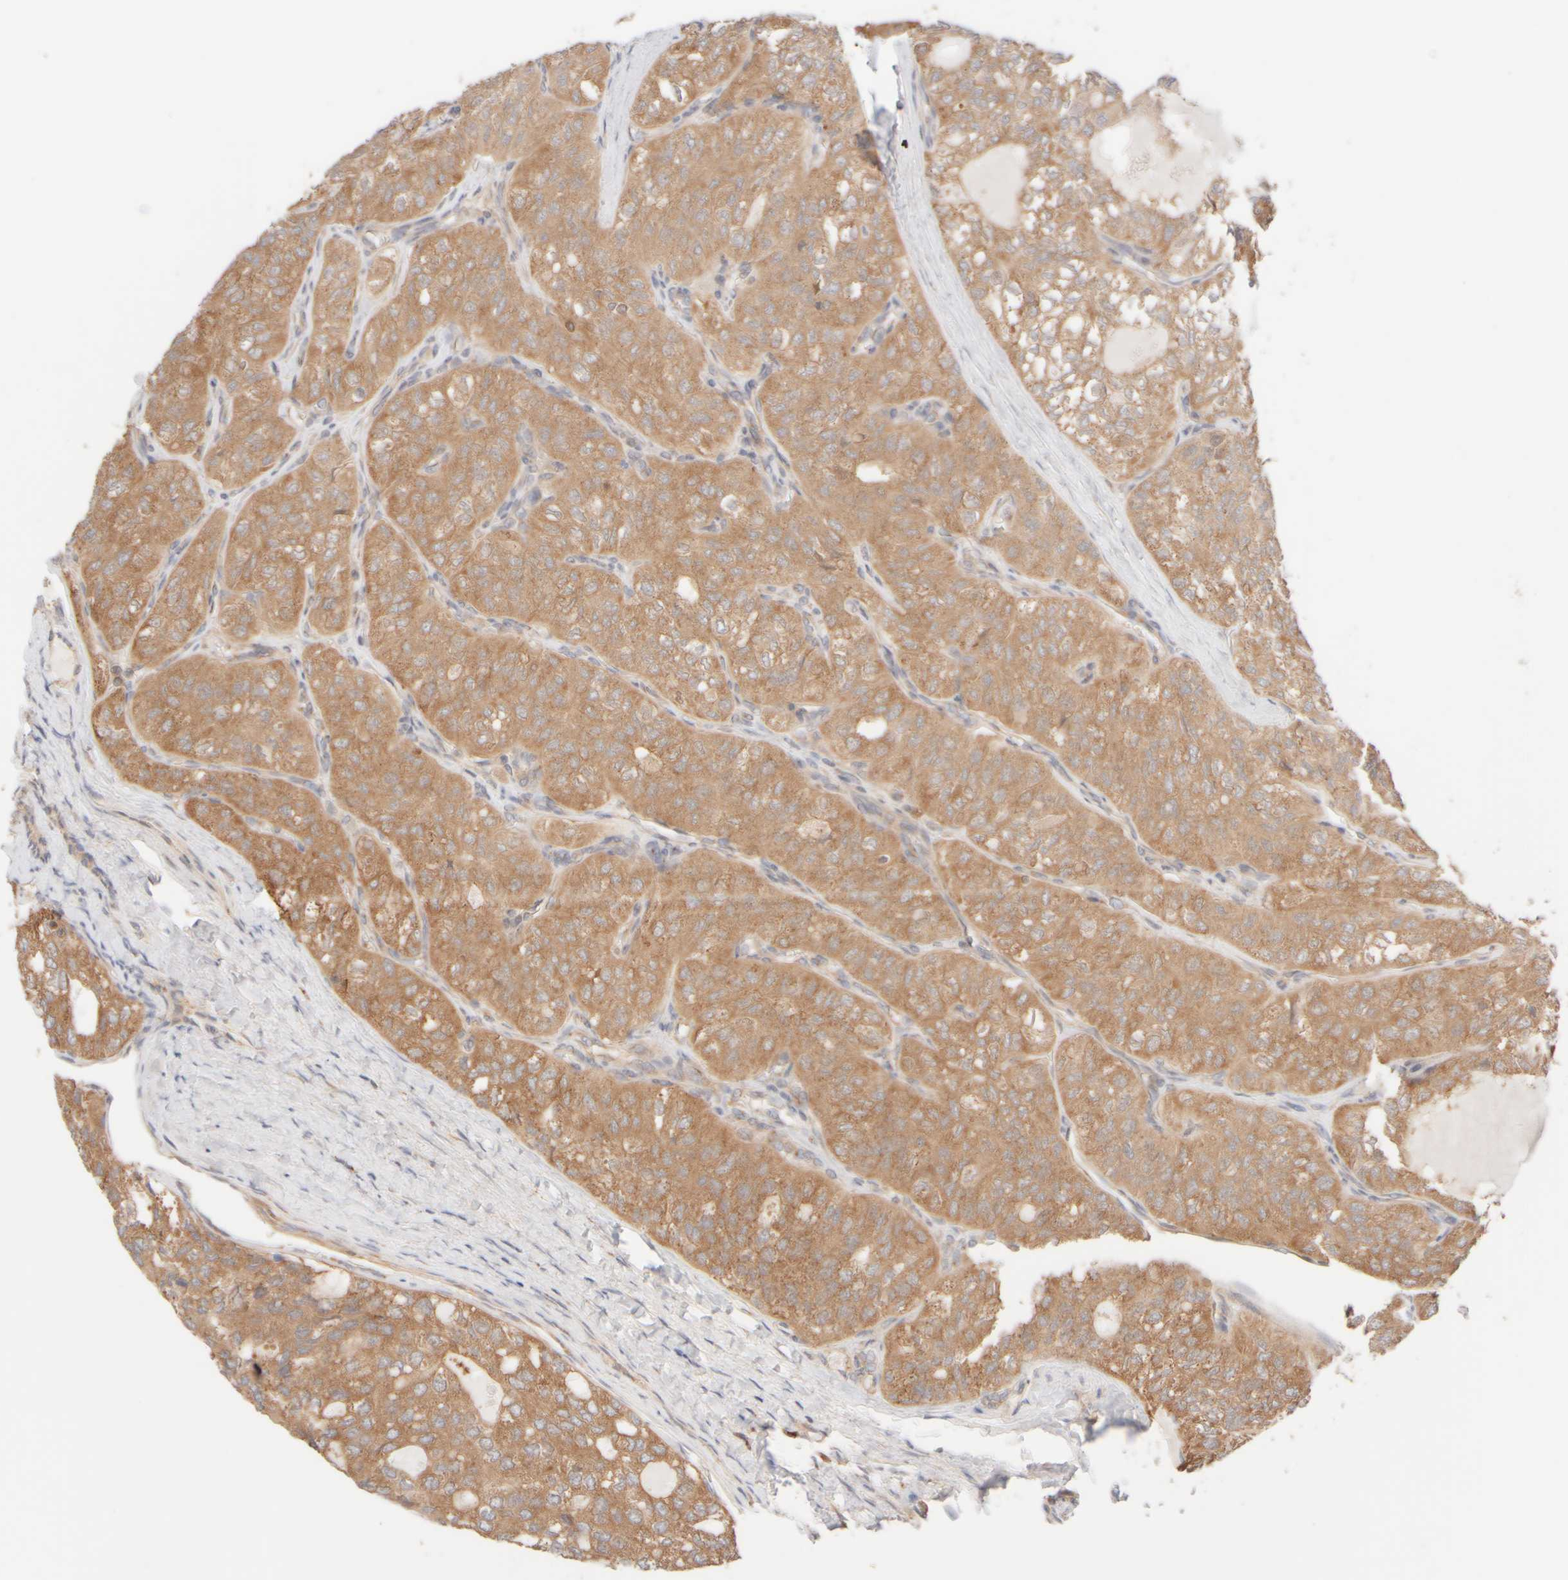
{"staining": {"intensity": "moderate", "quantity": ">75%", "location": "cytoplasmic/membranous"}, "tissue": "thyroid cancer", "cell_type": "Tumor cells", "image_type": "cancer", "snomed": [{"axis": "morphology", "description": "Follicular adenoma carcinoma, NOS"}, {"axis": "topography", "description": "Thyroid gland"}], "caption": "Tumor cells display medium levels of moderate cytoplasmic/membranous positivity in about >75% of cells in human thyroid cancer.", "gene": "RABEP1", "patient": {"sex": "male", "age": 75}}